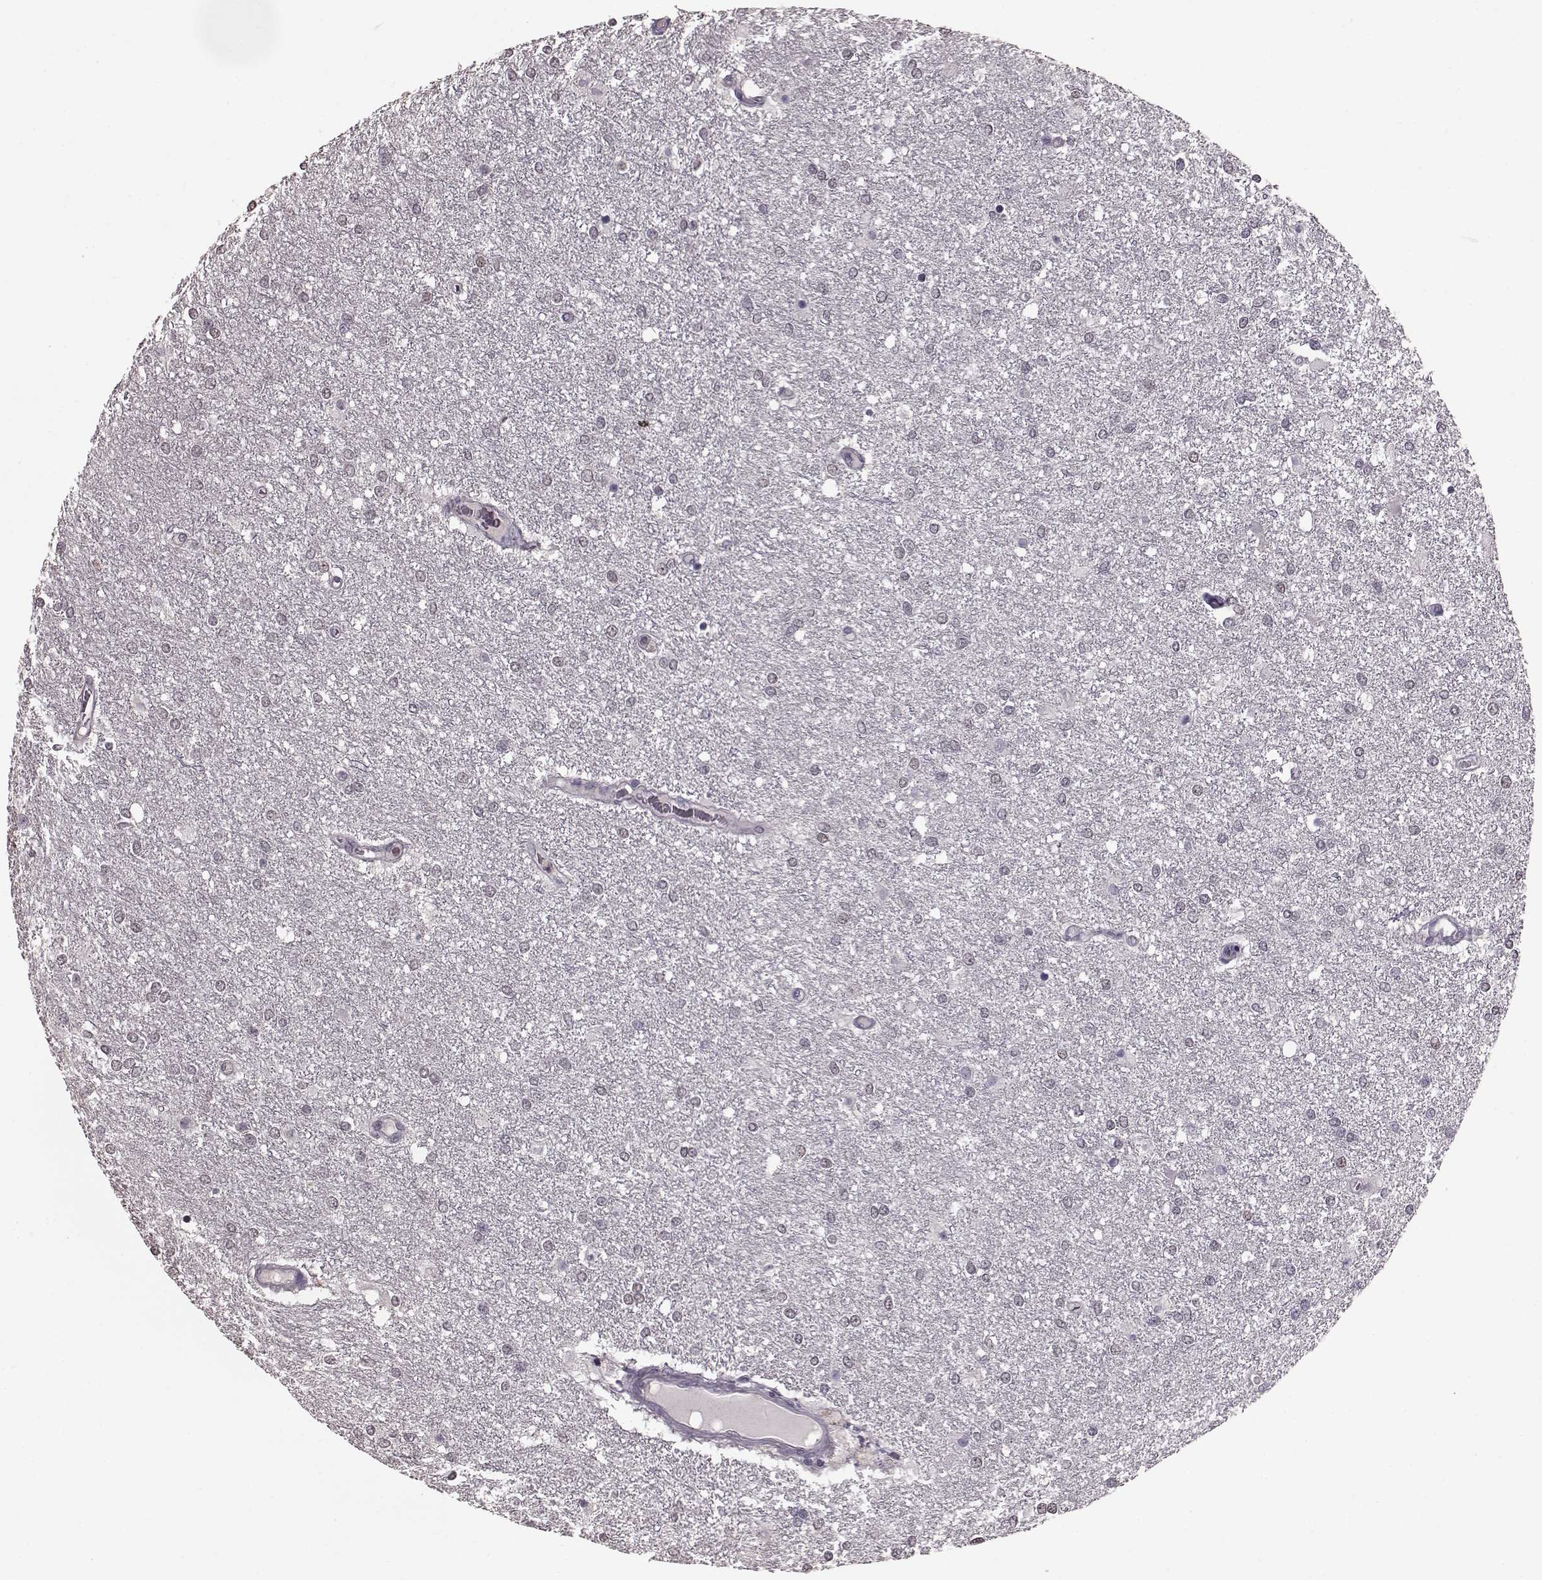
{"staining": {"intensity": "negative", "quantity": "none", "location": "none"}, "tissue": "glioma", "cell_type": "Tumor cells", "image_type": "cancer", "snomed": [{"axis": "morphology", "description": "Glioma, malignant, High grade"}, {"axis": "topography", "description": "Brain"}], "caption": "The immunohistochemistry histopathology image has no significant staining in tumor cells of malignant glioma (high-grade) tissue. (Stains: DAB (3,3'-diaminobenzidine) immunohistochemistry (IHC) with hematoxylin counter stain, Microscopy: brightfield microscopy at high magnification).", "gene": "TSKS", "patient": {"sex": "female", "age": 61}}